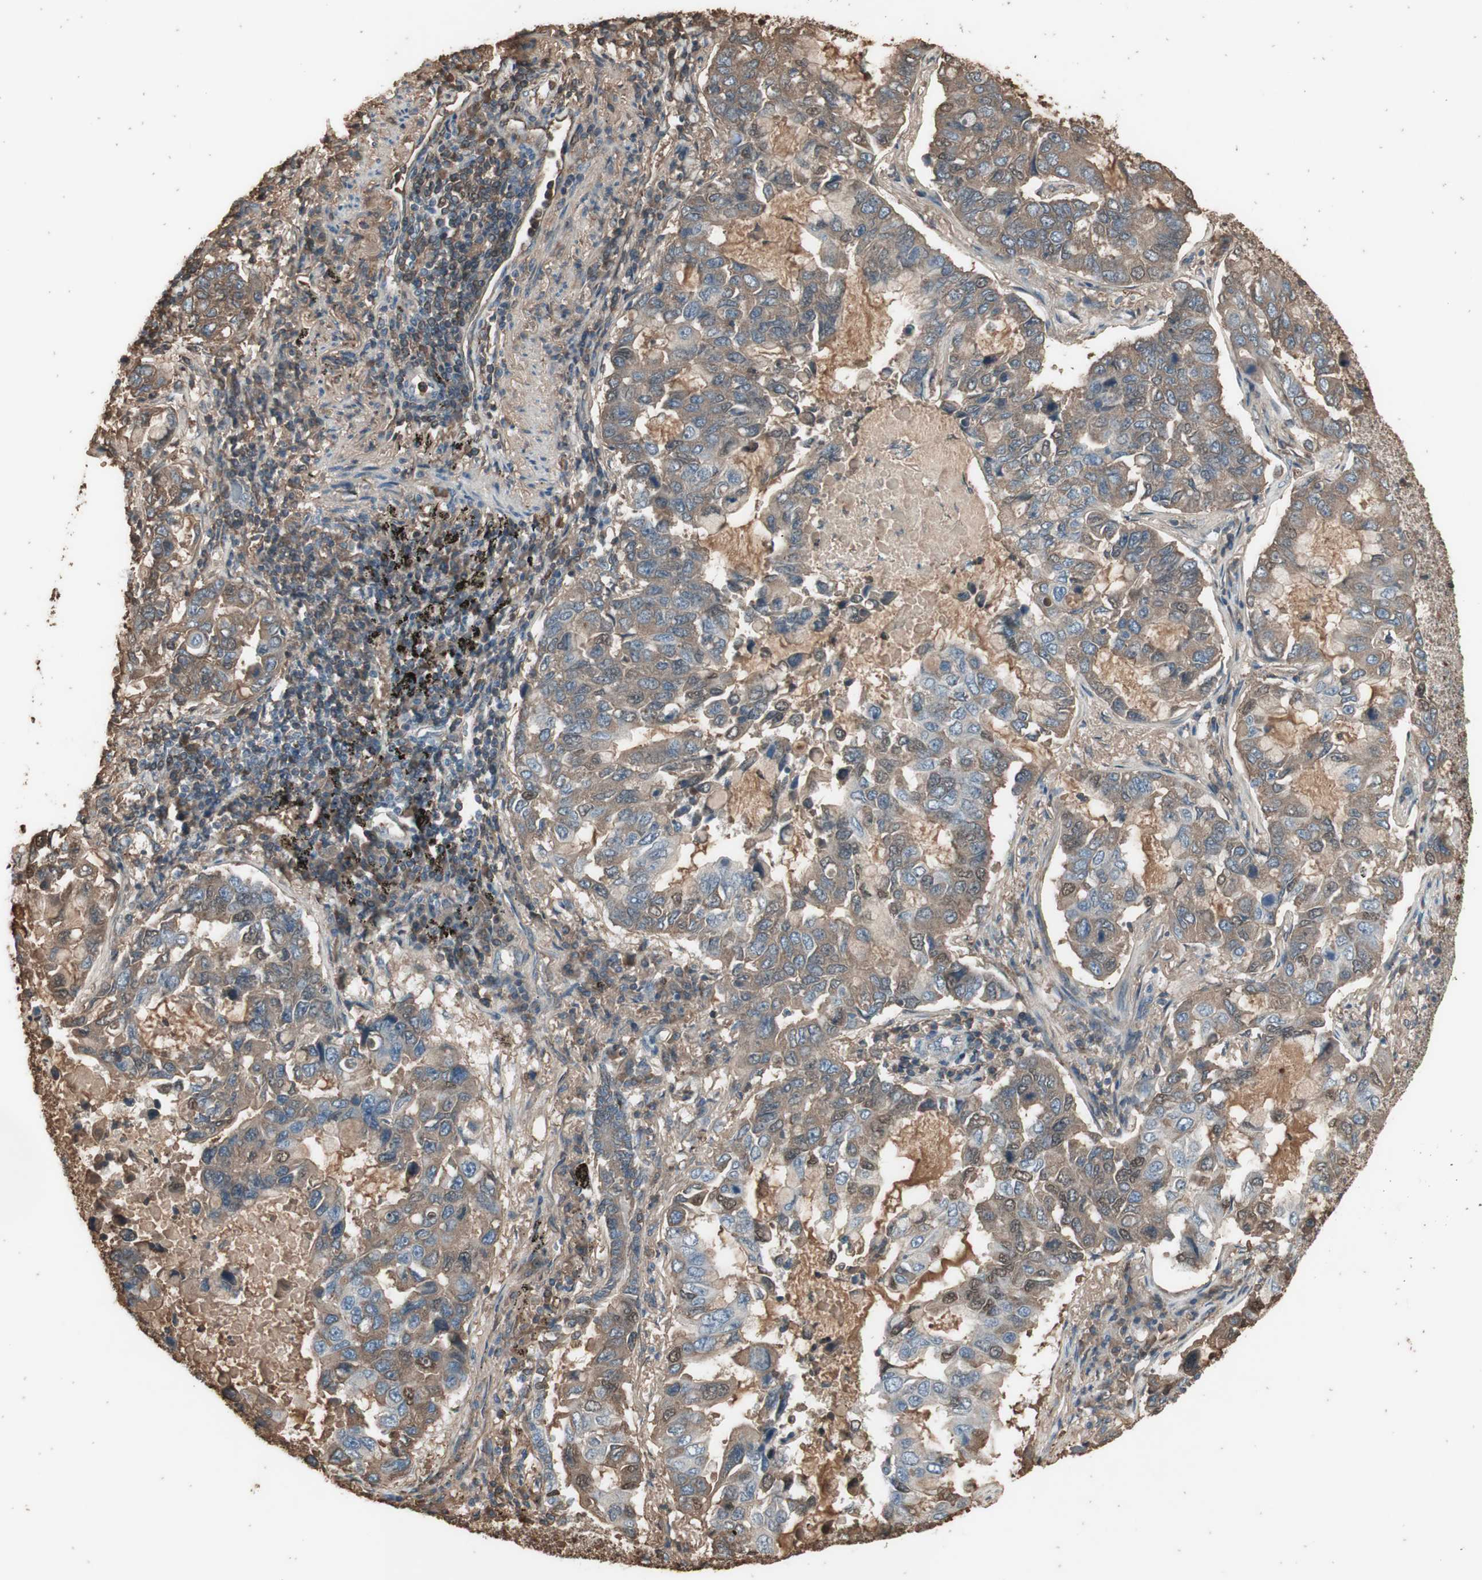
{"staining": {"intensity": "weak", "quantity": "25%-75%", "location": "cytoplasmic/membranous"}, "tissue": "lung cancer", "cell_type": "Tumor cells", "image_type": "cancer", "snomed": [{"axis": "morphology", "description": "Adenocarcinoma, NOS"}, {"axis": "topography", "description": "Lung"}], "caption": "Weak cytoplasmic/membranous staining for a protein is appreciated in about 25%-75% of tumor cells of adenocarcinoma (lung) using immunohistochemistry.", "gene": "MMP14", "patient": {"sex": "male", "age": 64}}